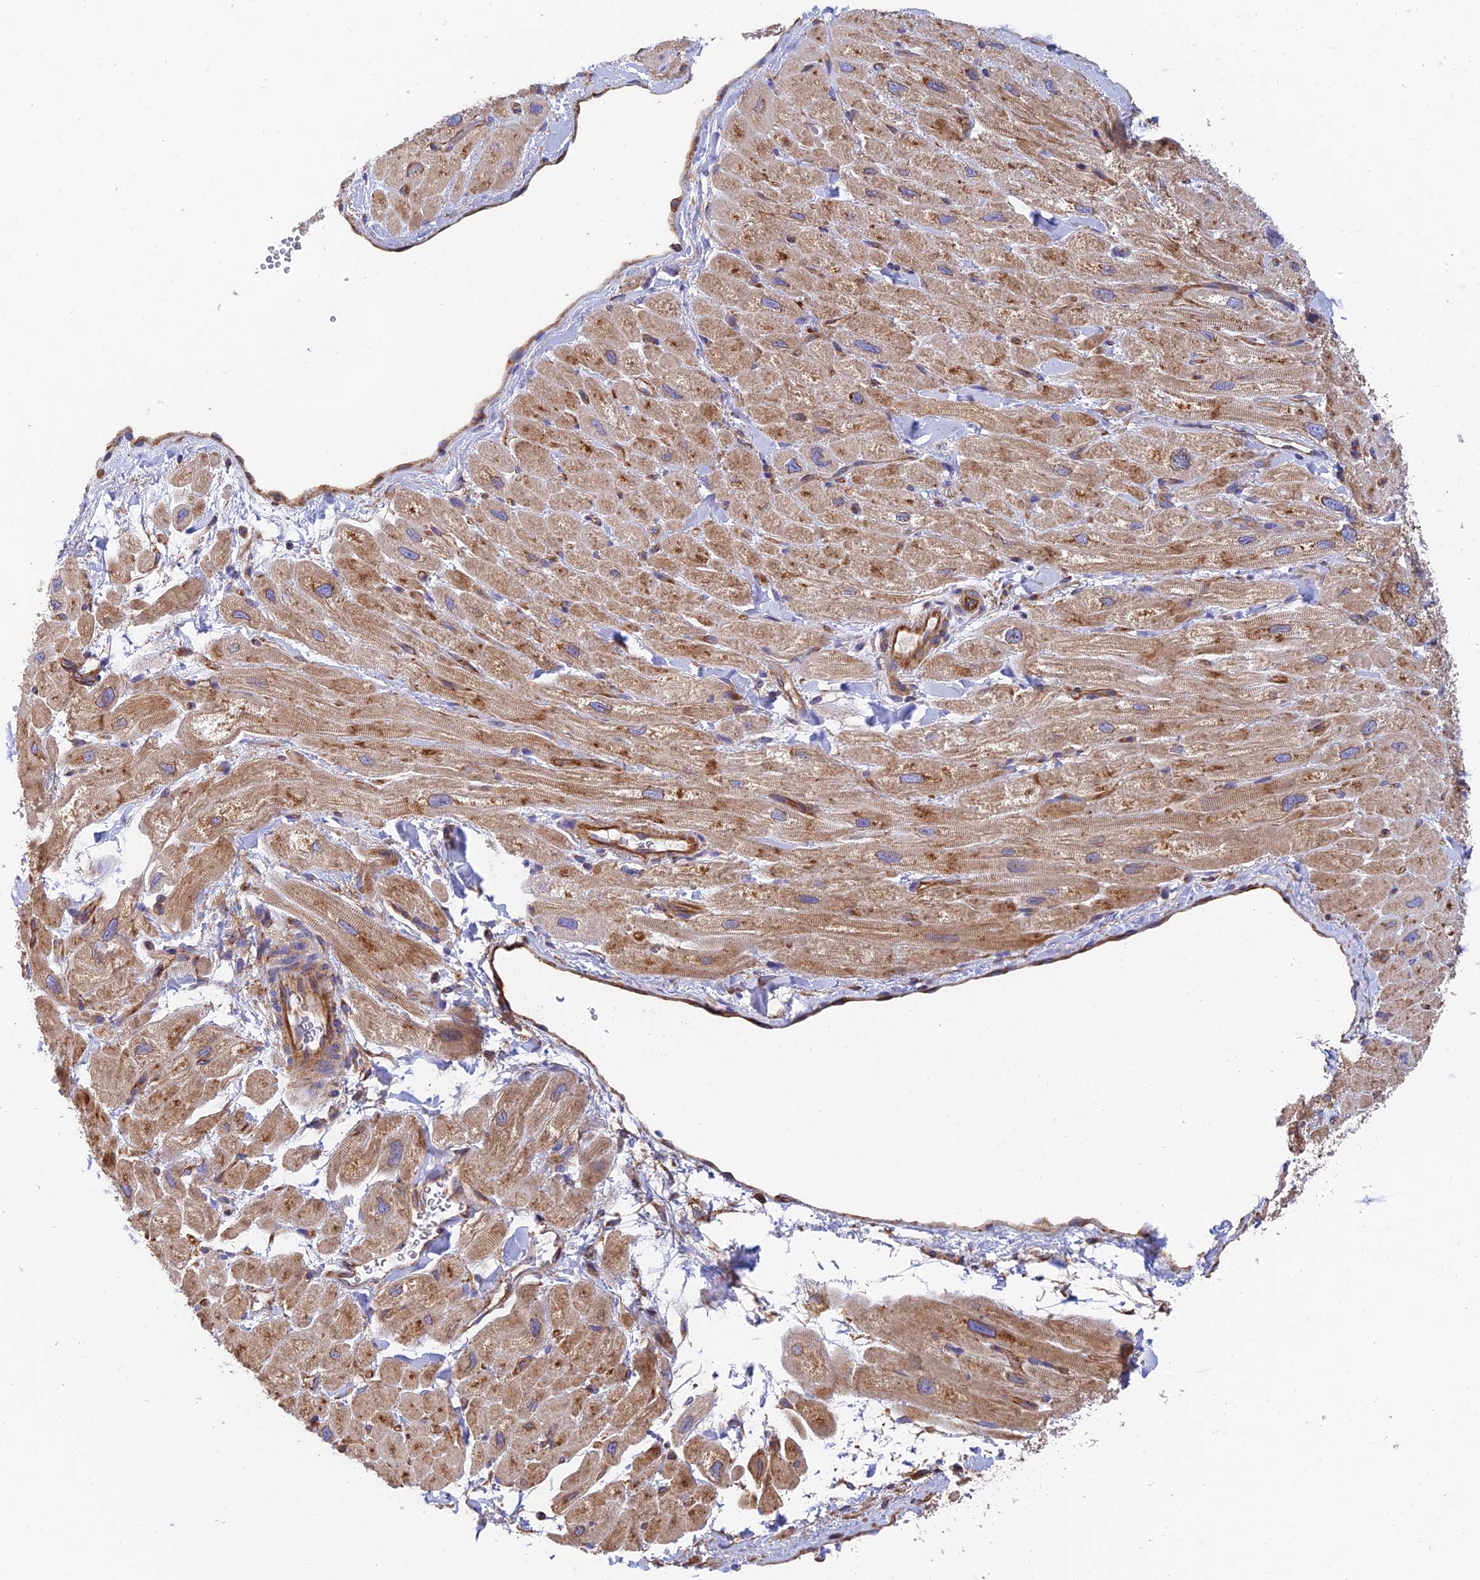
{"staining": {"intensity": "moderate", "quantity": "<25%", "location": "cytoplasmic/membranous"}, "tissue": "heart muscle", "cell_type": "Cardiomyocytes", "image_type": "normal", "snomed": [{"axis": "morphology", "description": "Normal tissue, NOS"}, {"axis": "topography", "description": "Heart"}], "caption": "Moderate cytoplasmic/membranous expression is present in approximately <25% of cardiomyocytes in unremarkable heart muscle.", "gene": "DCTN2", "patient": {"sex": "male", "age": 65}}